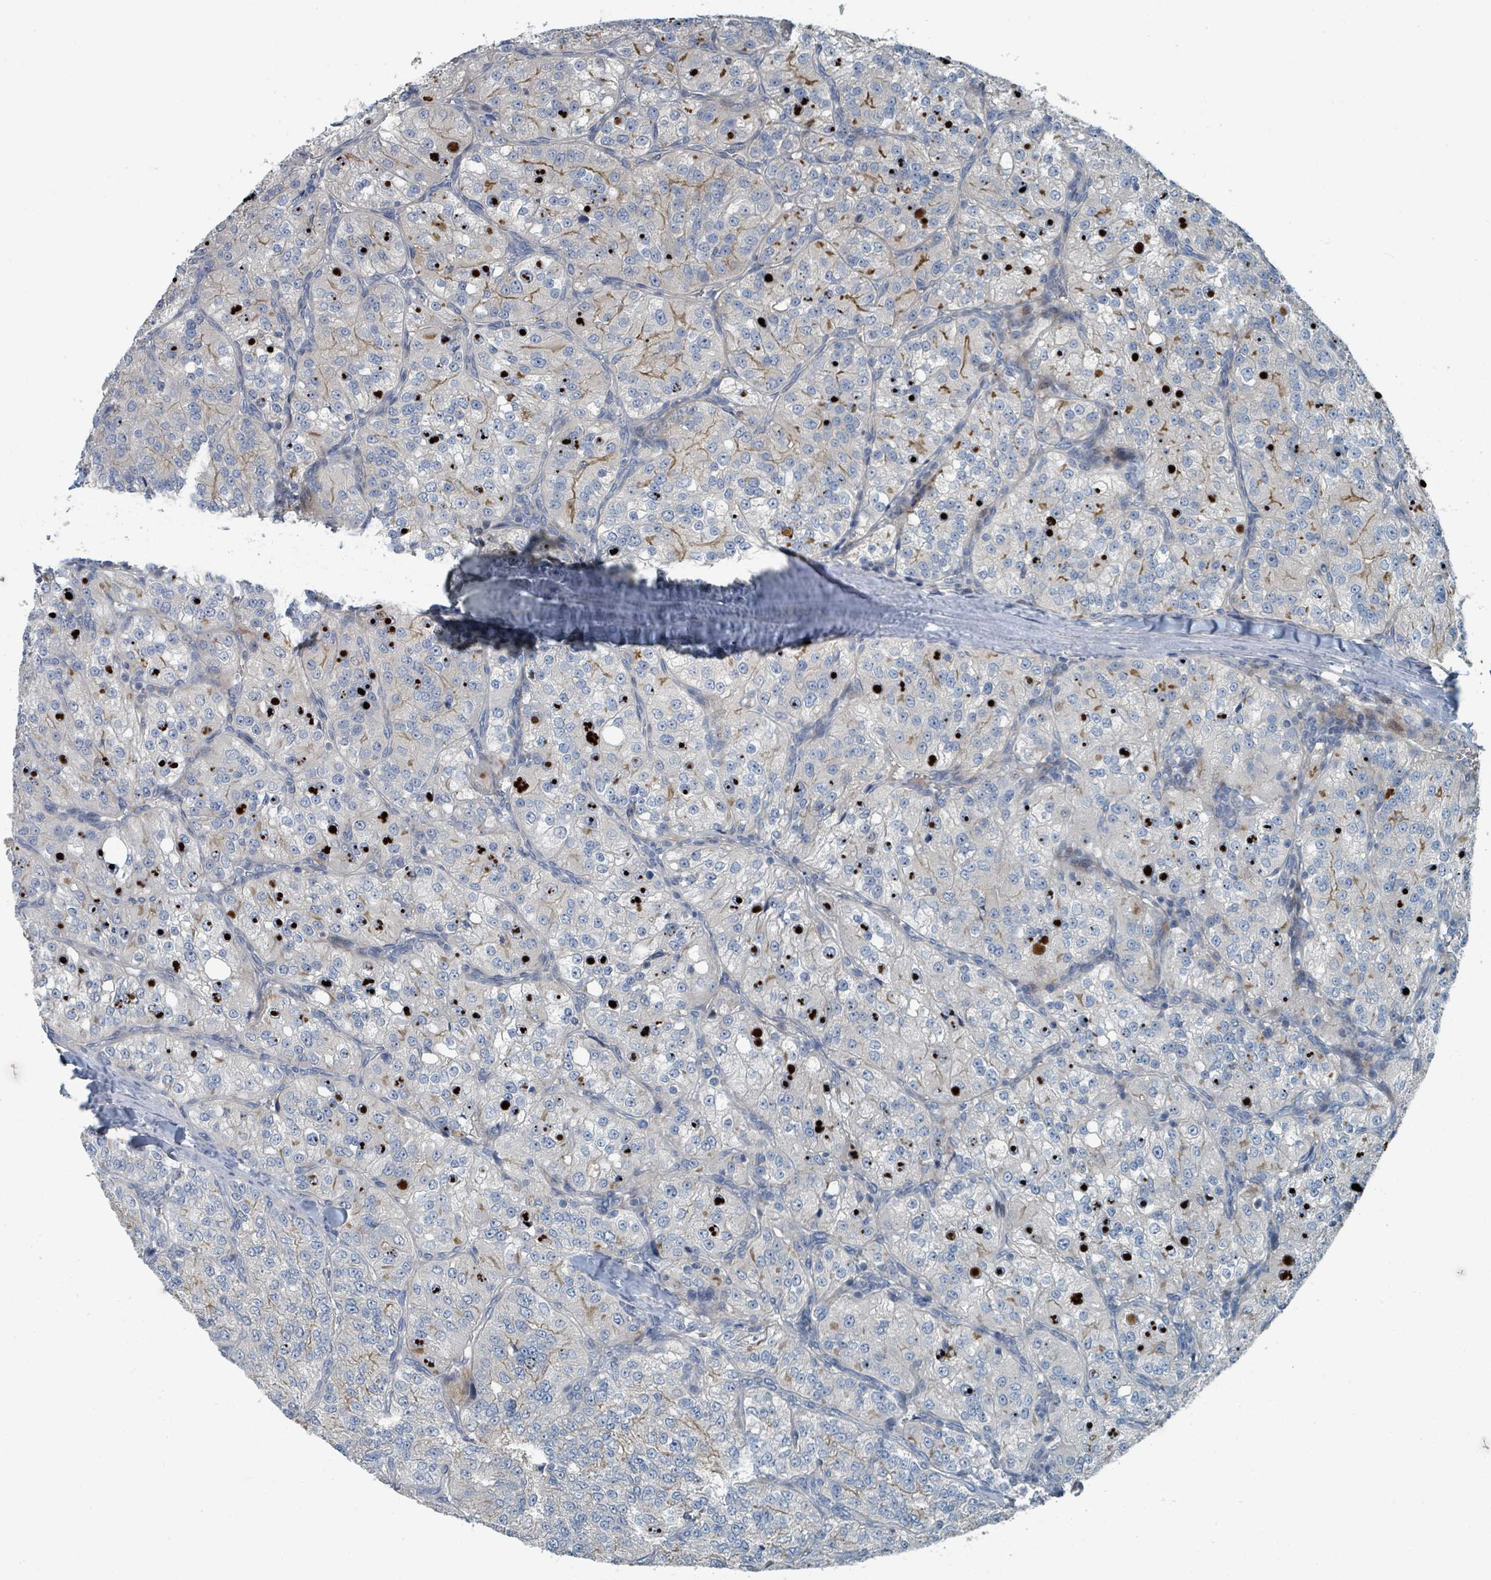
{"staining": {"intensity": "negative", "quantity": "none", "location": "none"}, "tissue": "renal cancer", "cell_type": "Tumor cells", "image_type": "cancer", "snomed": [{"axis": "morphology", "description": "Adenocarcinoma, NOS"}, {"axis": "topography", "description": "Kidney"}], "caption": "Renal adenocarcinoma was stained to show a protein in brown. There is no significant expression in tumor cells. The staining is performed using DAB (3,3'-diaminobenzidine) brown chromogen with nuclei counter-stained in using hematoxylin.", "gene": "SLC44A5", "patient": {"sex": "female", "age": 63}}